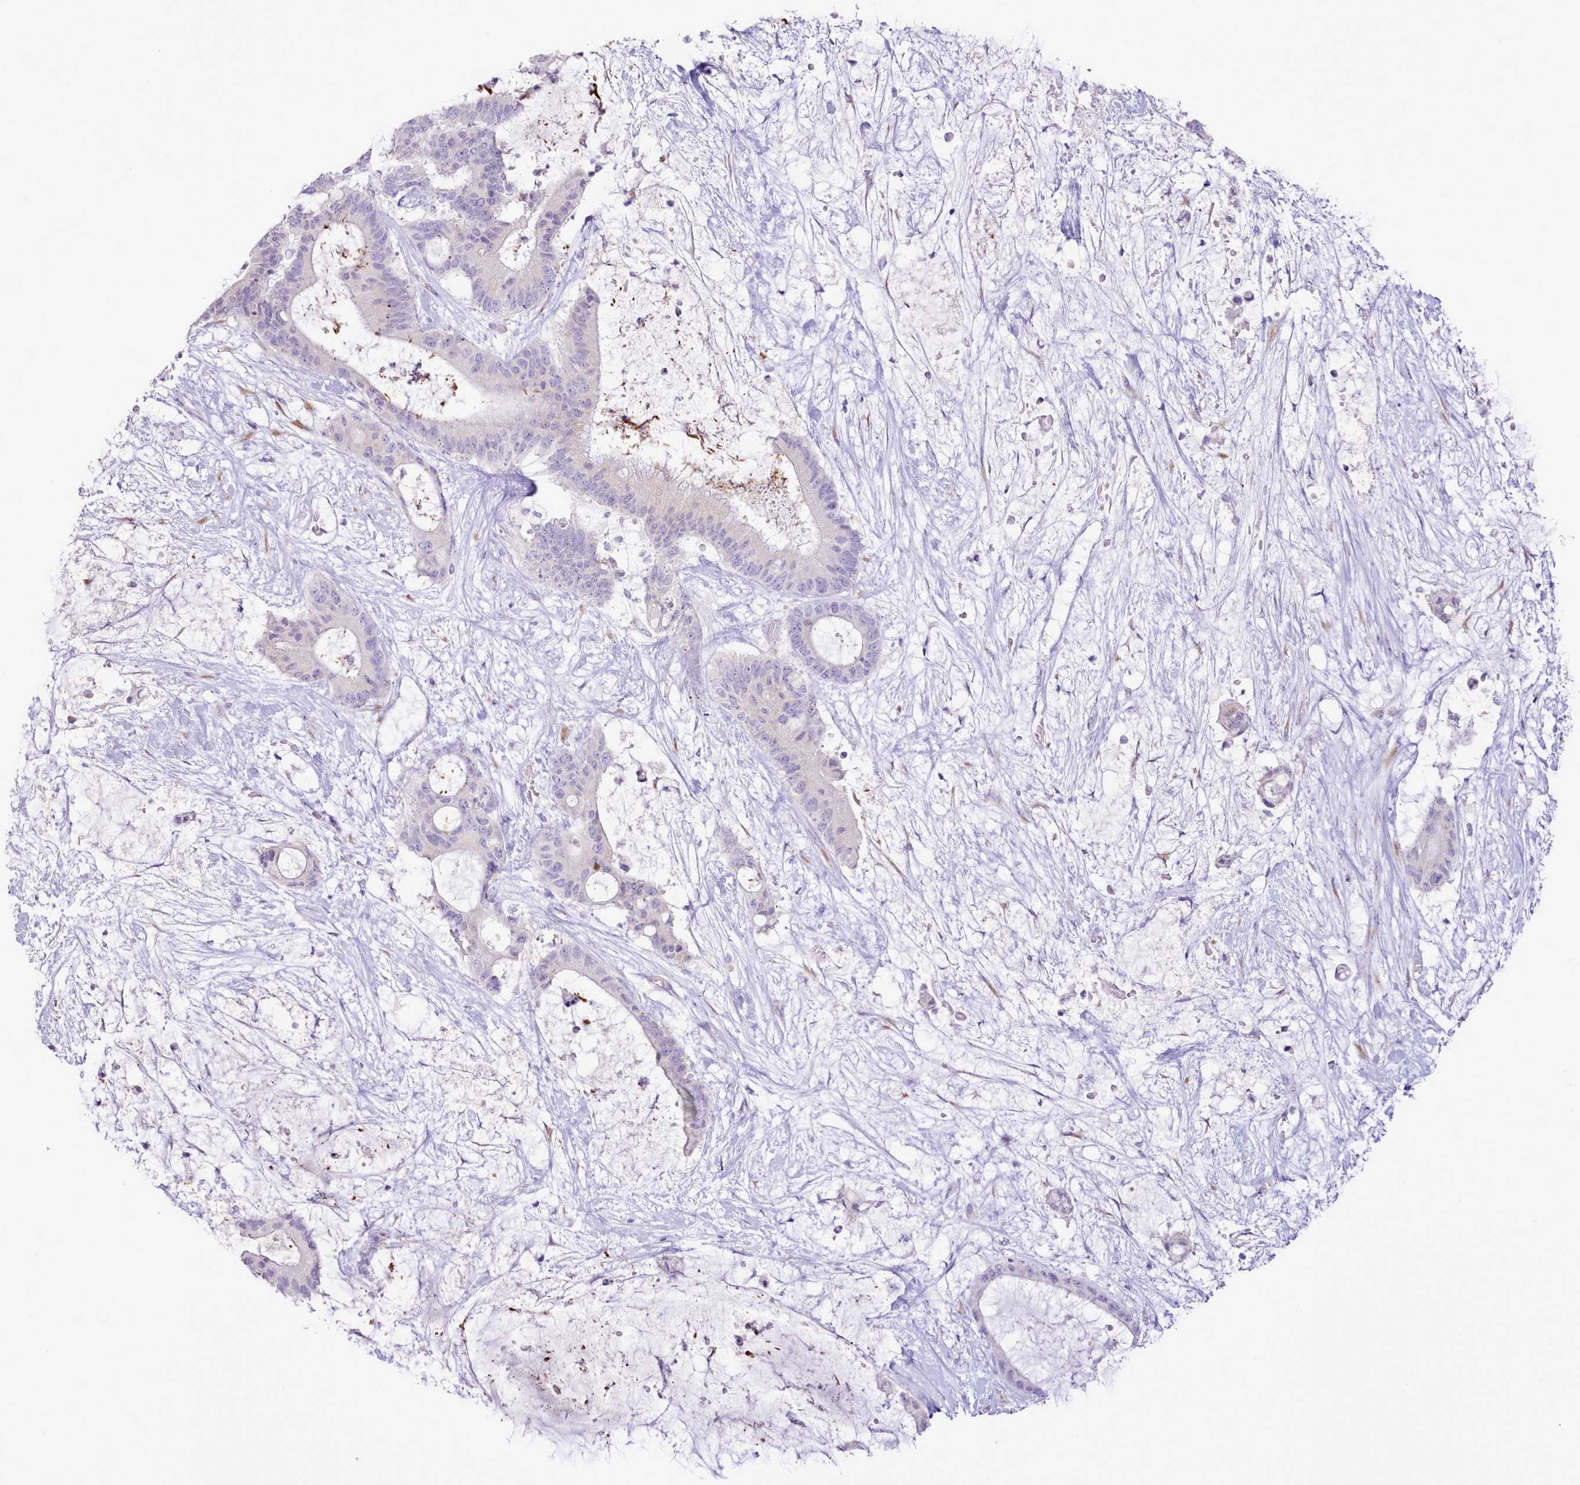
{"staining": {"intensity": "negative", "quantity": "none", "location": "none"}, "tissue": "liver cancer", "cell_type": "Tumor cells", "image_type": "cancer", "snomed": [{"axis": "morphology", "description": "Normal tissue, NOS"}, {"axis": "morphology", "description": "Cholangiocarcinoma"}, {"axis": "topography", "description": "Liver"}, {"axis": "topography", "description": "Peripheral nerve tissue"}], "caption": "Tumor cells show no significant protein staining in liver cancer.", "gene": "CCL1", "patient": {"sex": "female", "age": 73}}